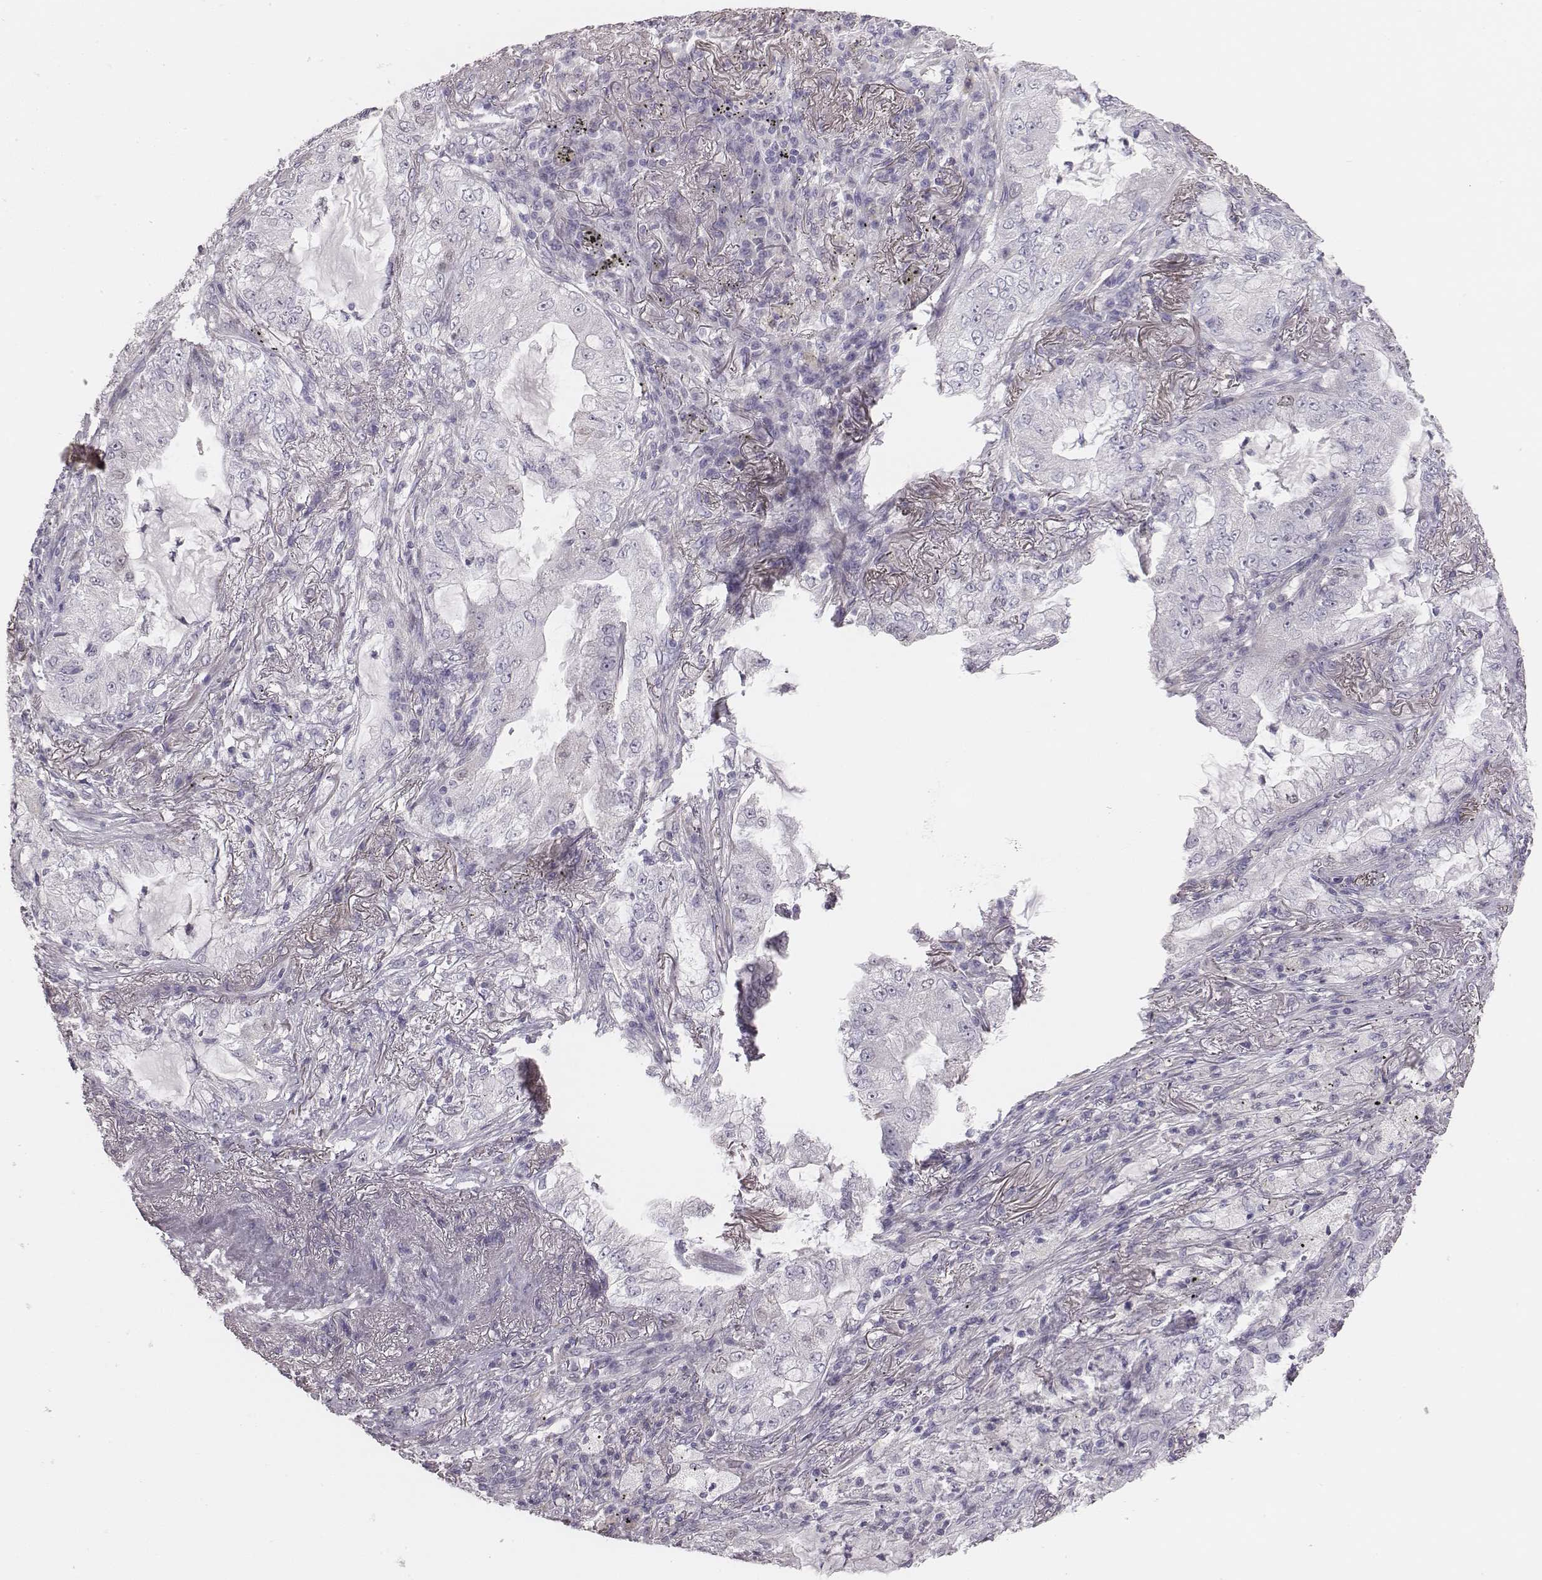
{"staining": {"intensity": "negative", "quantity": "none", "location": "none"}, "tissue": "lung cancer", "cell_type": "Tumor cells", "image_type": "cancer", "snomed": [{"axis": "morphology", "description": "Adenocarcinoma, NOS"}, {"axis": "topography", "description": "Lung"}], "caption": "Tumor cells are negative for protein expression in human lung adenocarcinoma.", "gene": "PBK", "patient": {"sex": "female", "age": 73}}